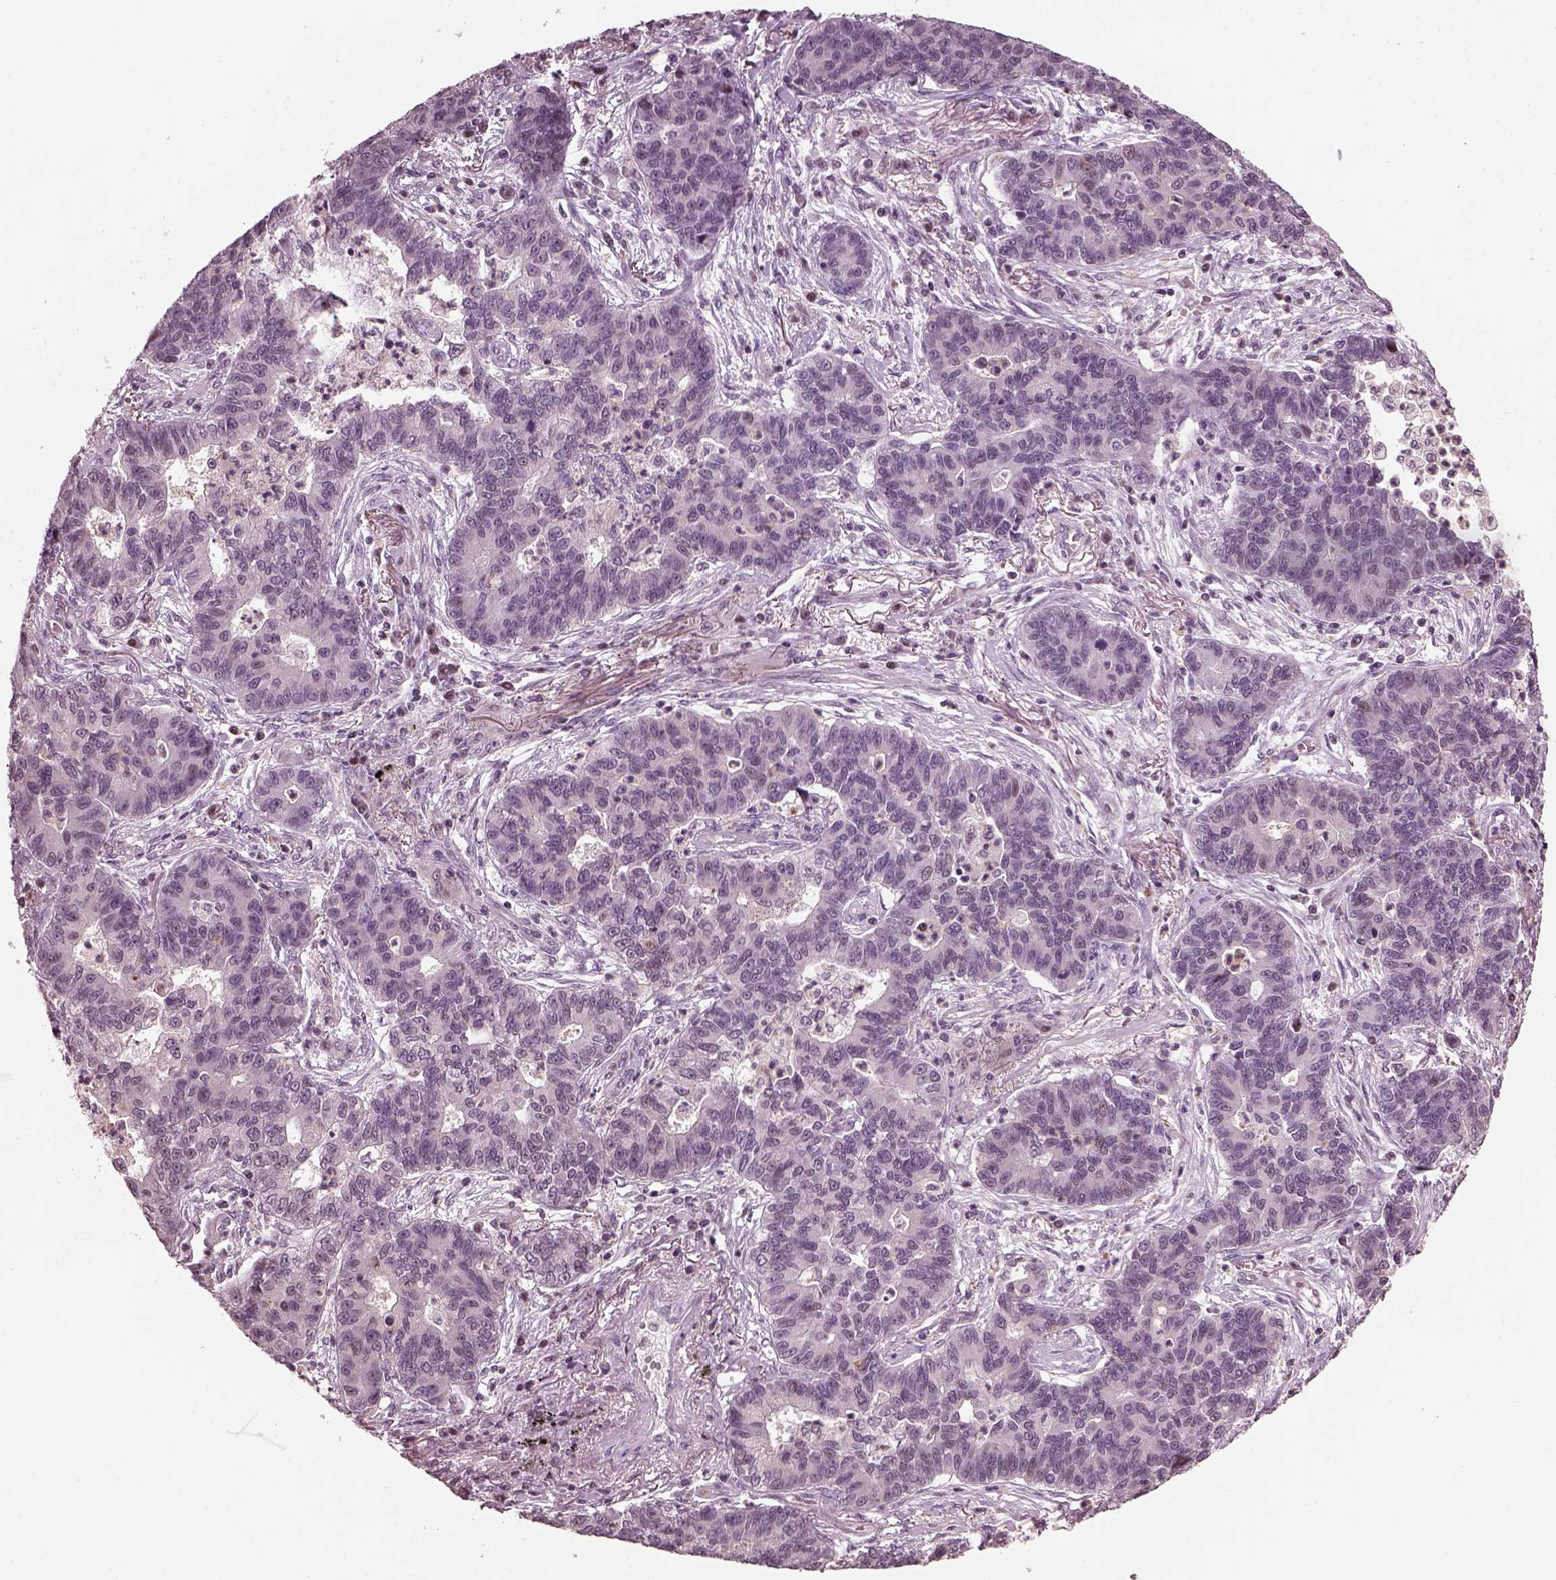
{"staining": {"intensity": "negative", "quantity": "none", "location": "none"}, "tissue": "lung cancer", "cell_type": "Tumor cells", "image_type": "cancer", "snomed": [{"axis": "morphology", "description": "Adenocarcinoma, NOS"}, {"axis": "topography", "description": "Lung"}], "caption": "Image shows no significant protein positivity in tumor cells of lung cancer. (DAB immunohistochemistry, high magnification).", "gene": "BFSP1", "patient": {"sex": "female", "age": 57}}